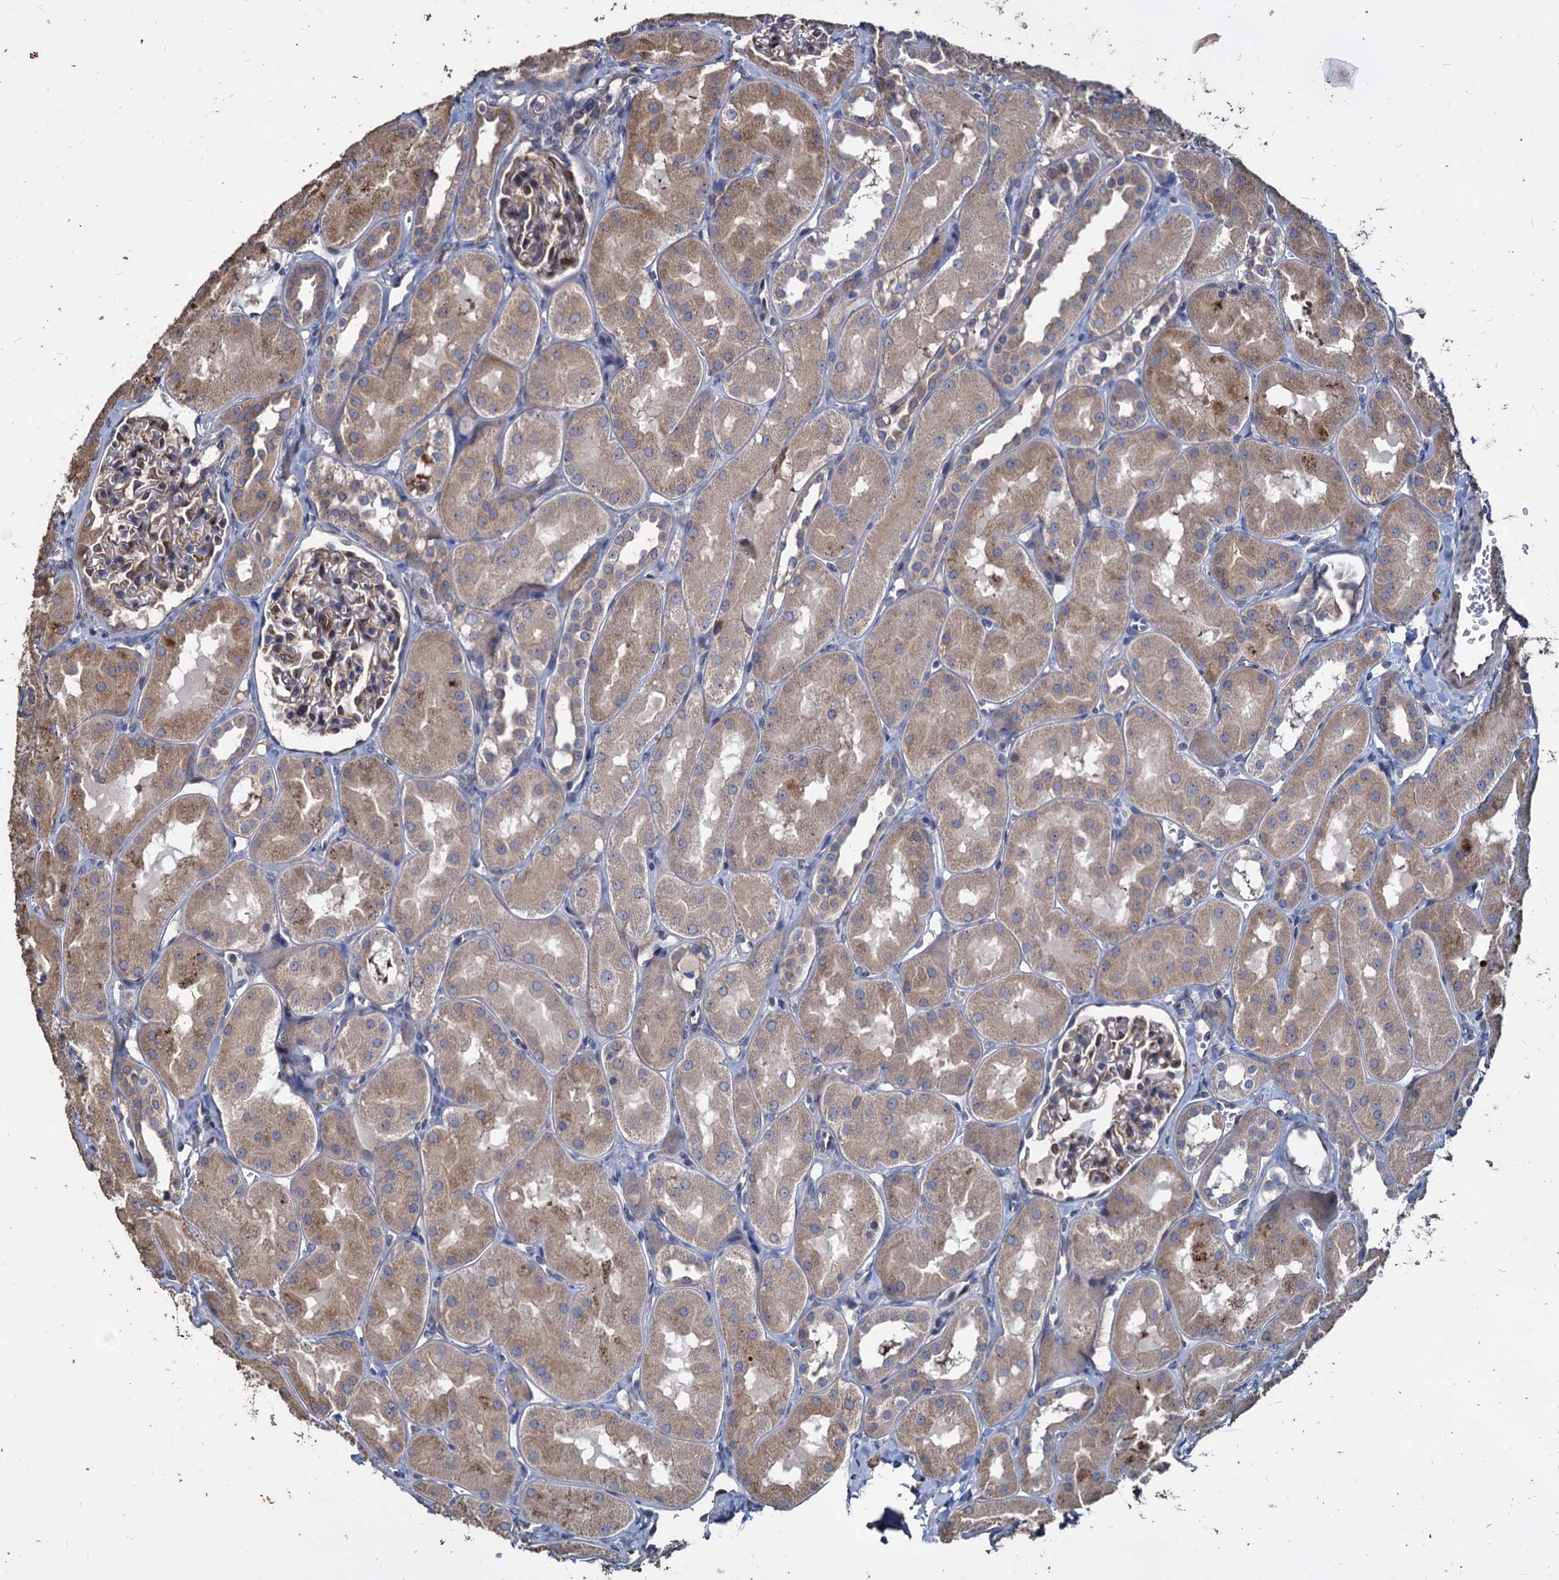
{"staining": {"intensity": "weak", "quantity": "25%-75%", "location": "cytoplasmic/membranous"}, "tissue": "kidney", "cell_type": "Cells in glomeruli", "image_type": "normal", "snomed": [{"axis": "morphology", "description": "Normal tissue, NOS"}, {"axis": "topography", "description": "Kidney"}, {"axis": "topography", "description": "Urinary bladder"}], "caption": "DAB immunohistochemical staining of normal human kidney exhibits weak cytoplasmic/membranous protein staining in about 25%-75% of cells in glomeruli.", "gene": "DEPDC4", "patient": {"sex": "male", "age": 16}}